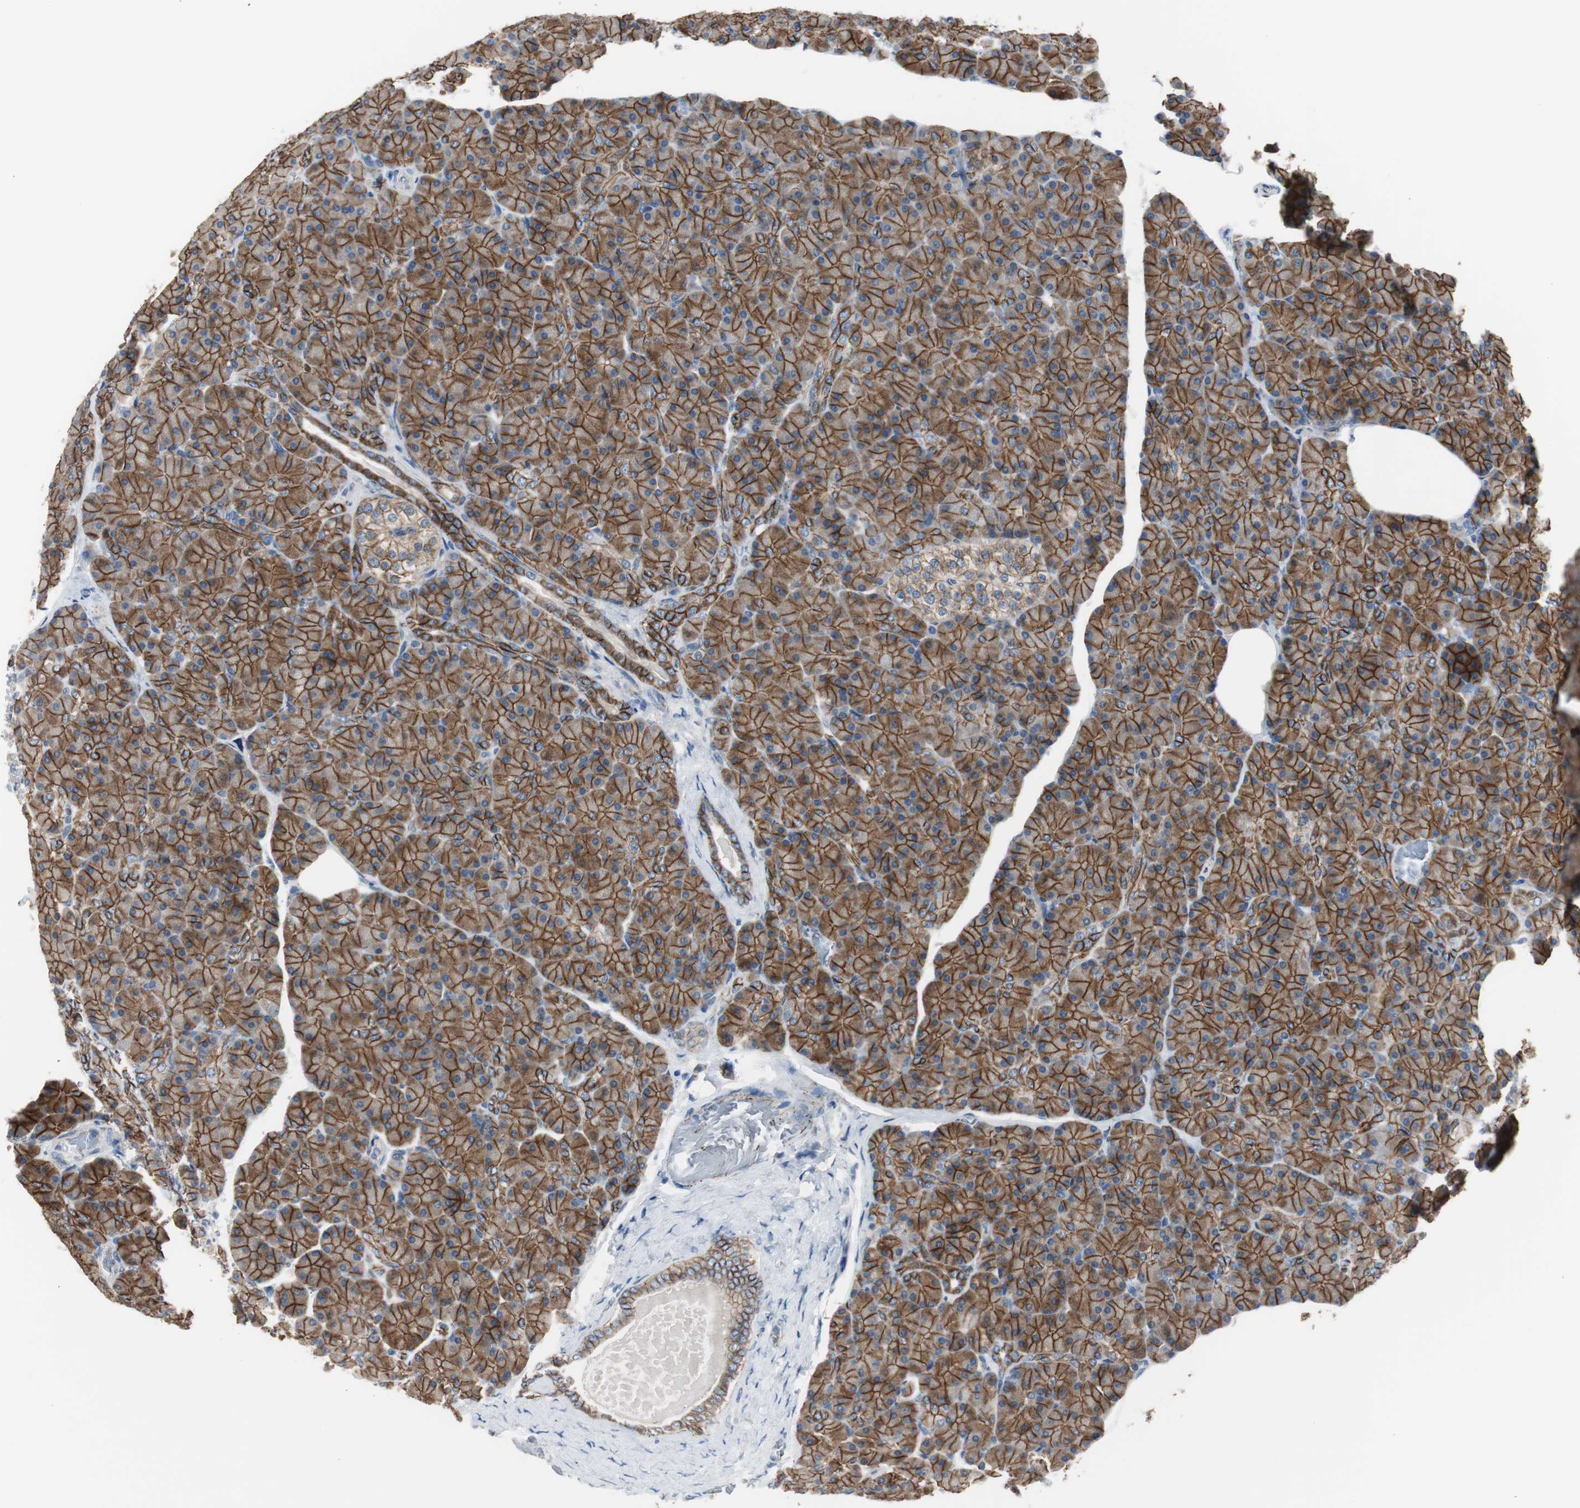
{"staining": {"intensity": "strong", "quantity": ">75%", "location": "cytoplasmic/membranous"}, "tissue": "pancreas", "cell_type": "Exocrine glandular cells", "image_type": "normal", "snomed": [{"axis": "morphology", "description": "Normal tissue, NOS"}, {"axis": "topography", "description": "Pancreas"}], "caption": "Approximately >75% of exocrine glandular cells in normal human pancreas reveal strong cytoplasmic/membranous protein positivity as visualized by brown immunohistochemical staining.", "gene": "STXBP4", "patient": {"sex": "female", "age": 43}}